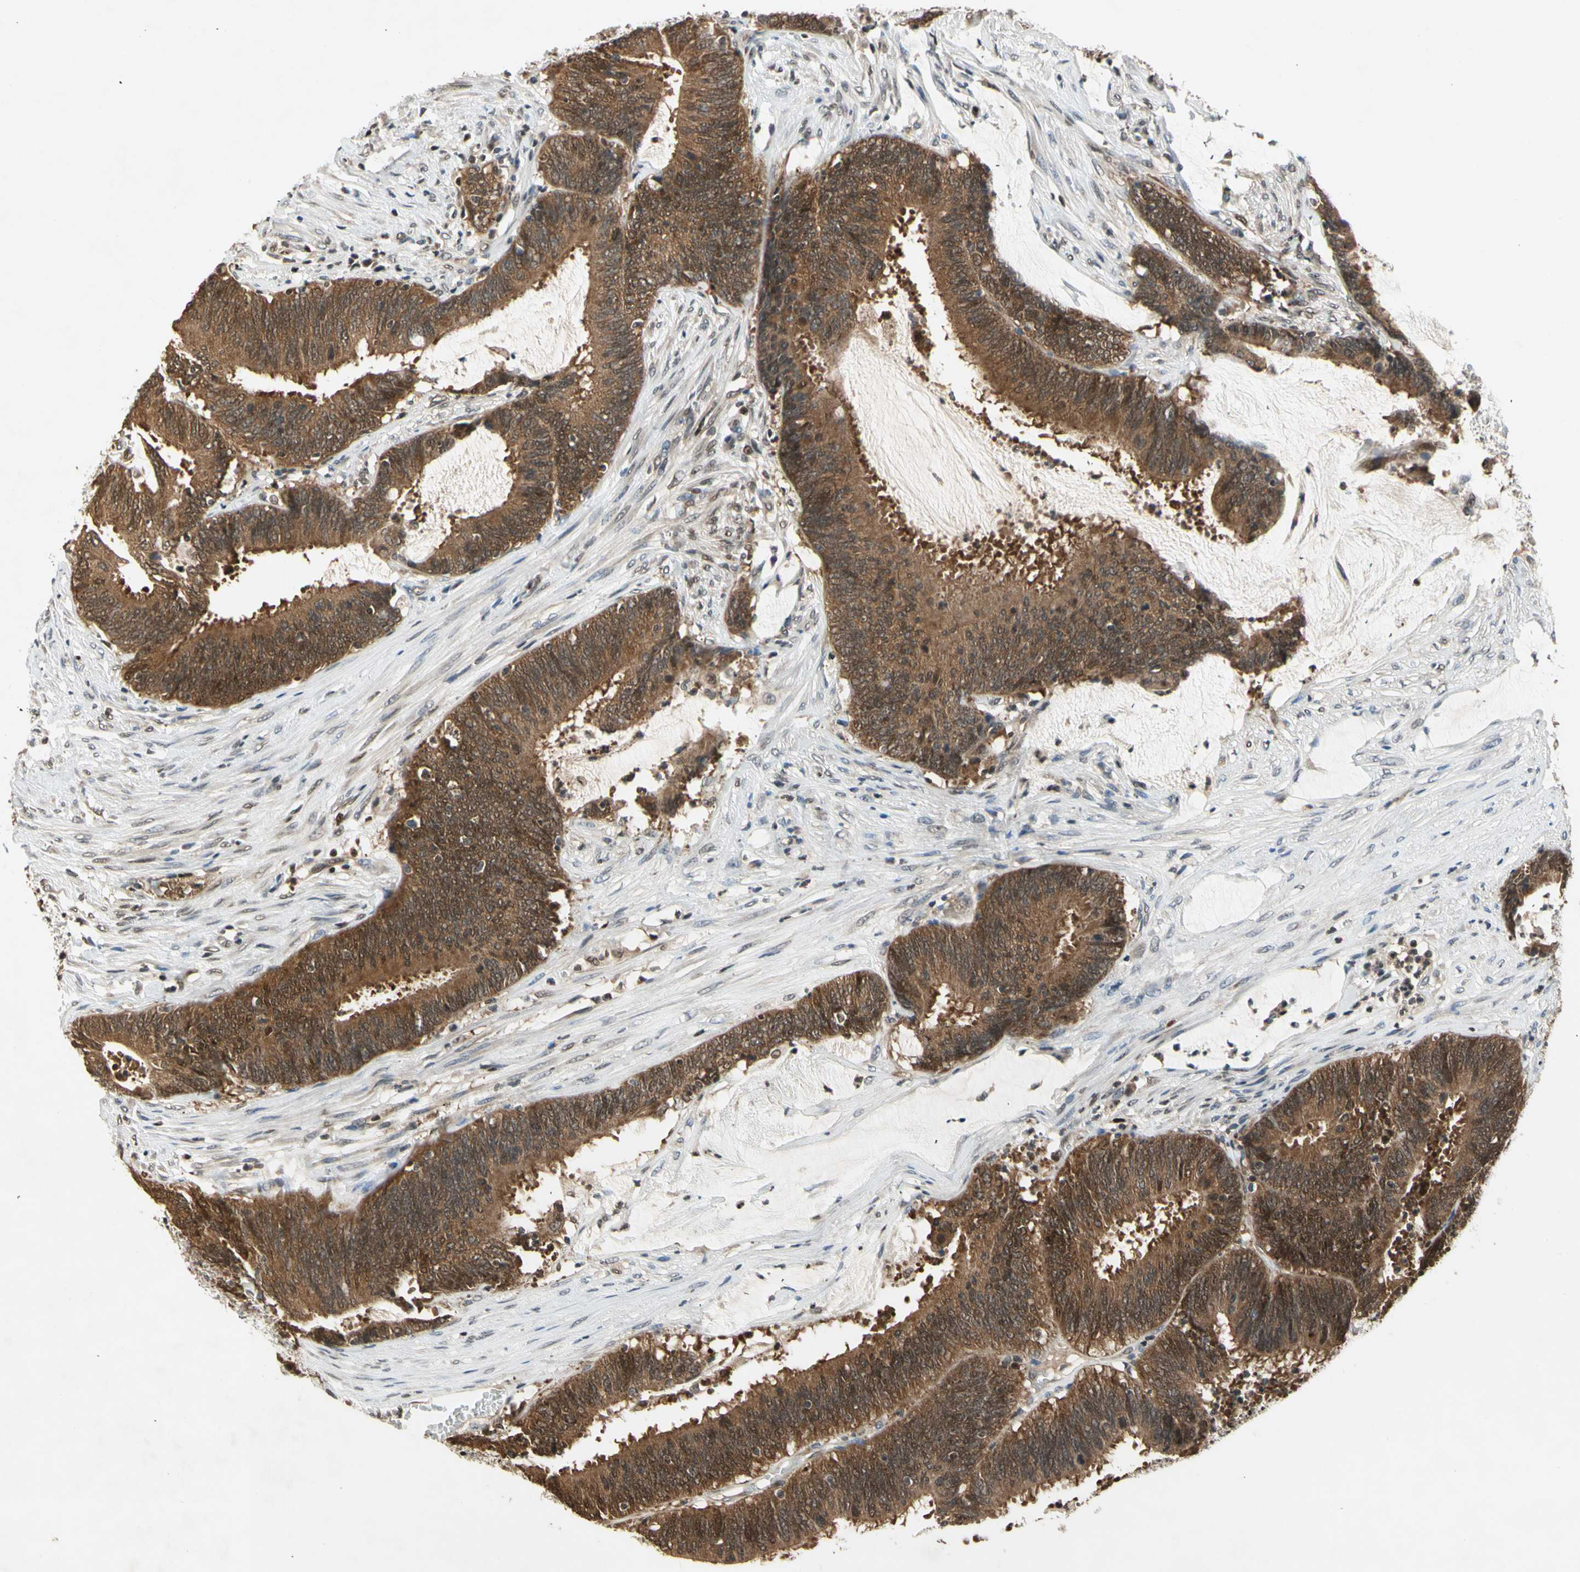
{"staining": {"intensity": "moderate", "quantity": ">75%", "location": "cytoplasmic/membranous"}, "tissue": "colorectal cancer", "cell_type": "Tumor cells", "image_type": "cancer", "snomed": [{"axis": "morphology", "description": "Adenocarcinoma, NOS"}, {"axis": "topography", "description": "Rectum"}], "caption": "Moderate cytoplasmic/membranous protein positivity is appreciated in about >75% of tumor cells in adenocarcinoma (colorectal). The protein of interest is stained brown, and the nuclei are stained in blue (DAB (3,3'-diaminobenzidine) IHC with brightfield microscopy, high magnification).", "gene": "GSR", "patient": {"sex": "female", "age": 66}}